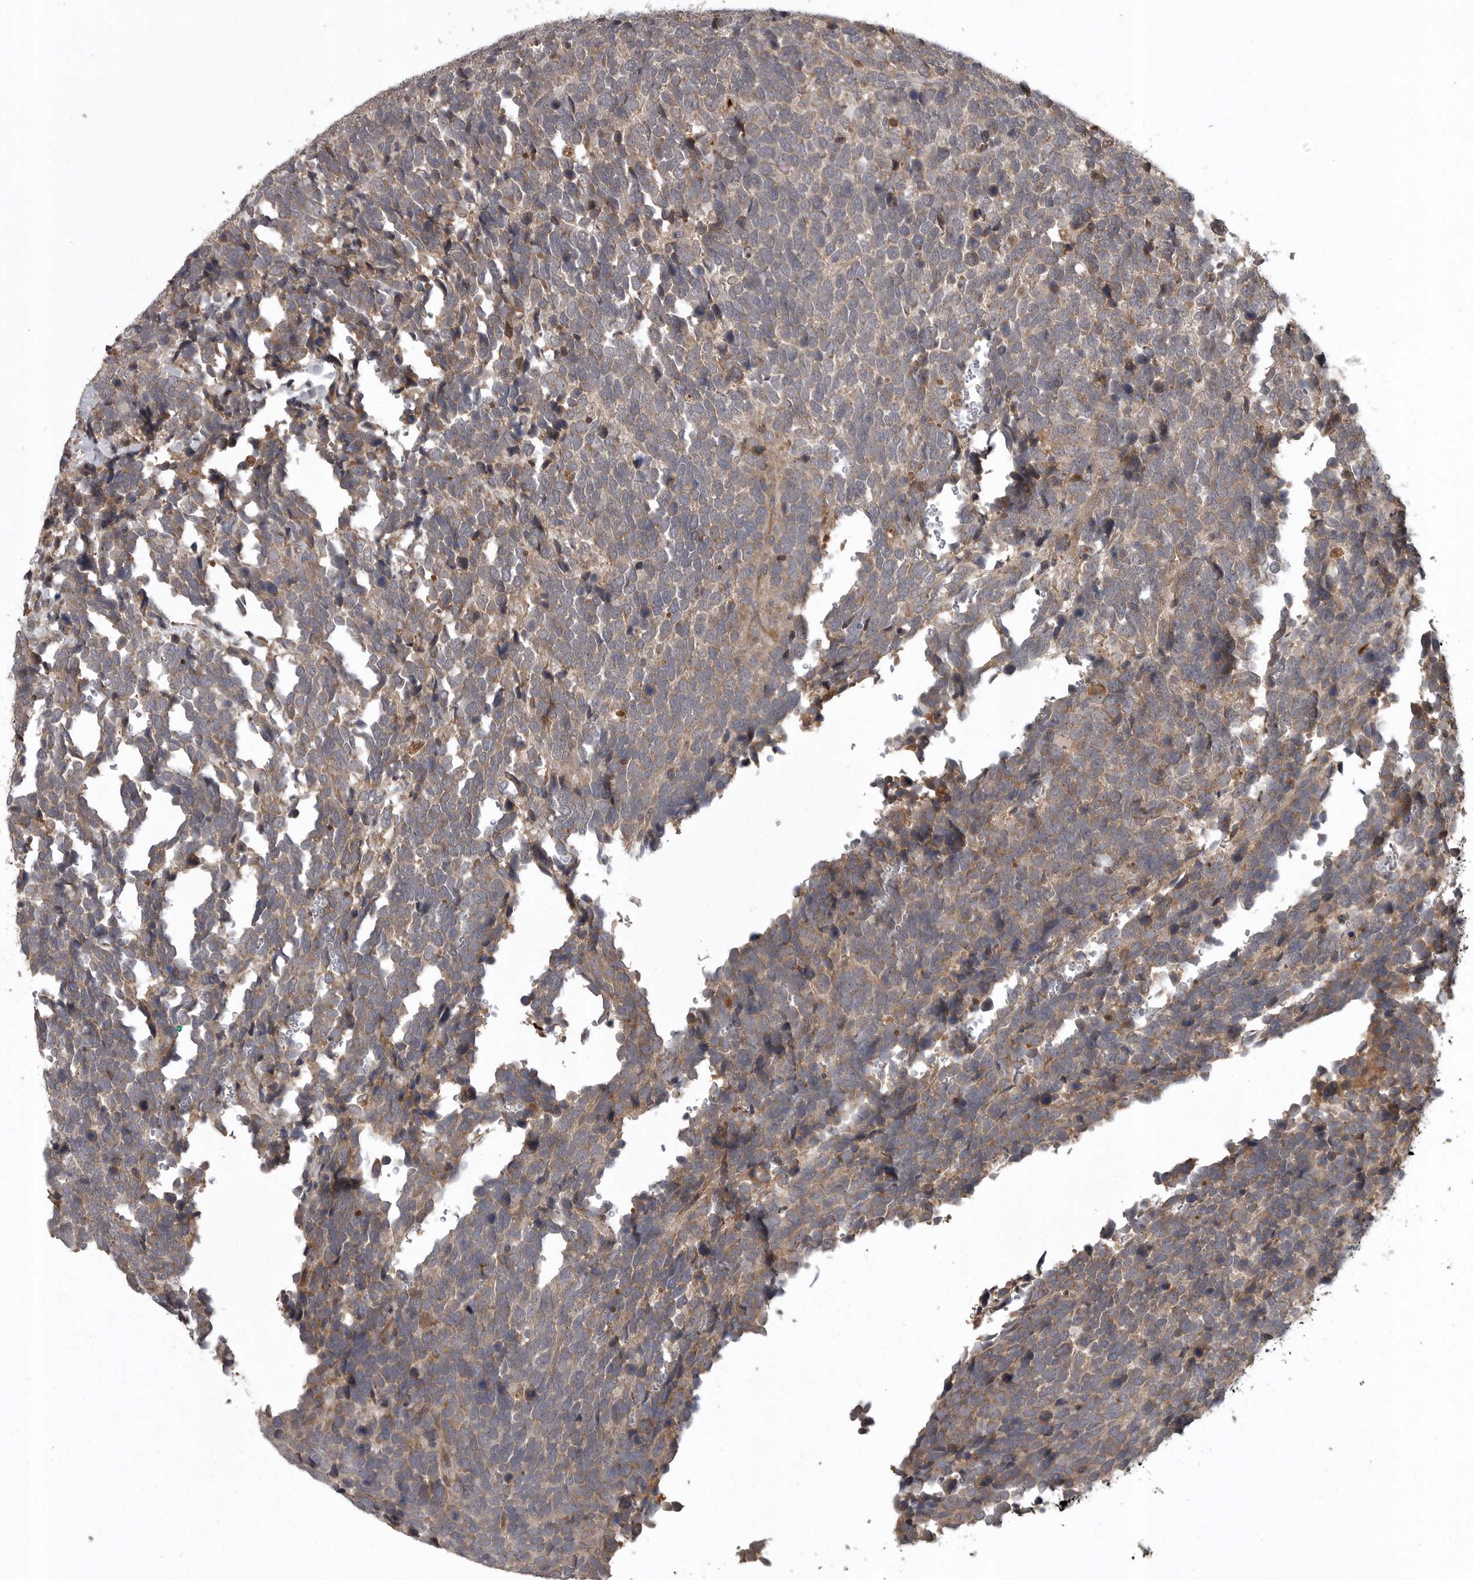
{"staining": {"intensity": "weak", "quantity": "25%-75%", "location": "cytoplasmic/membranous"}, "tissue": "urothelial cancer", "cell_type": "Tumor cells", "image_type": "cancer", "snomed": [{"axis": "morphology", "description": "Urothelial carcinoma, High grade"}, {"axis": "topography", "description": "Urinary bladder"}], "caption": "IHC micrograph of neoplastic tissue: urothelial cancer stained using IHC displays low levels of weak protein expression localized specifically in the cytoplasmic/membranous of tumor cells, appearing as a cytoplasmic/membranous brown color.", "gene": "GPR31", "patient": {"sex": "female", "age": 82}}